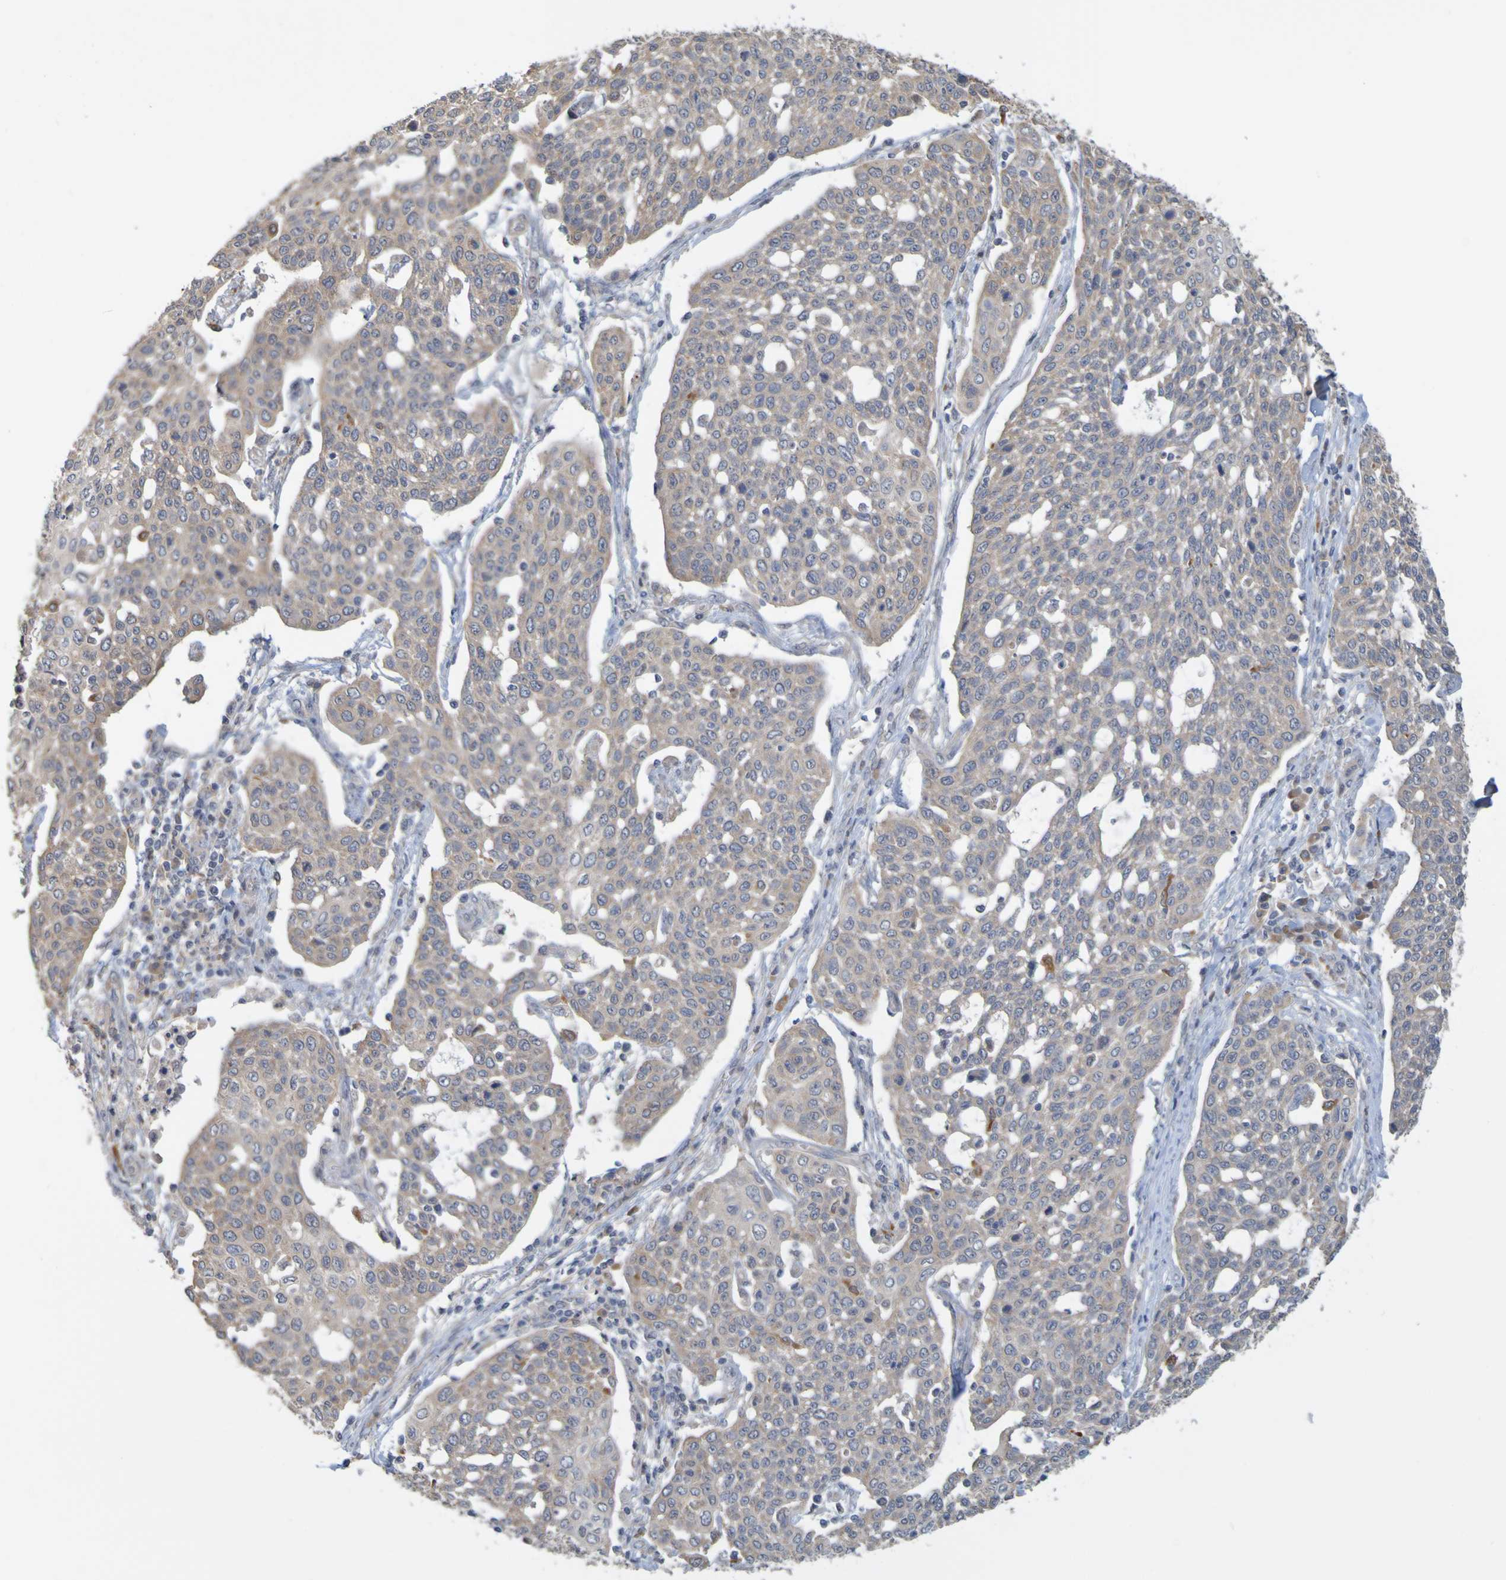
{"staining": {"intensity": "weak", "quantity": ">75%", "location": "cytoplasmic/membranous"}, "tissue": "cervical cancer", "cell_type": "Tumor cells", "image_type": "cancer", "snomed": [{"axis": "morphology", "description": "Squamous cell carcinoma, NOS"}, {"axis": "topography", "description": "Cervix"}], "caption": "IHC histopathology image of cervical cancer stained for a protein (brown), which exhibits low levels of weak cytoplasmic/membranous positivity in about >75% of tumor cells.", "gene": "NAV2", "patient": {"sex": "female", "age": 34}}